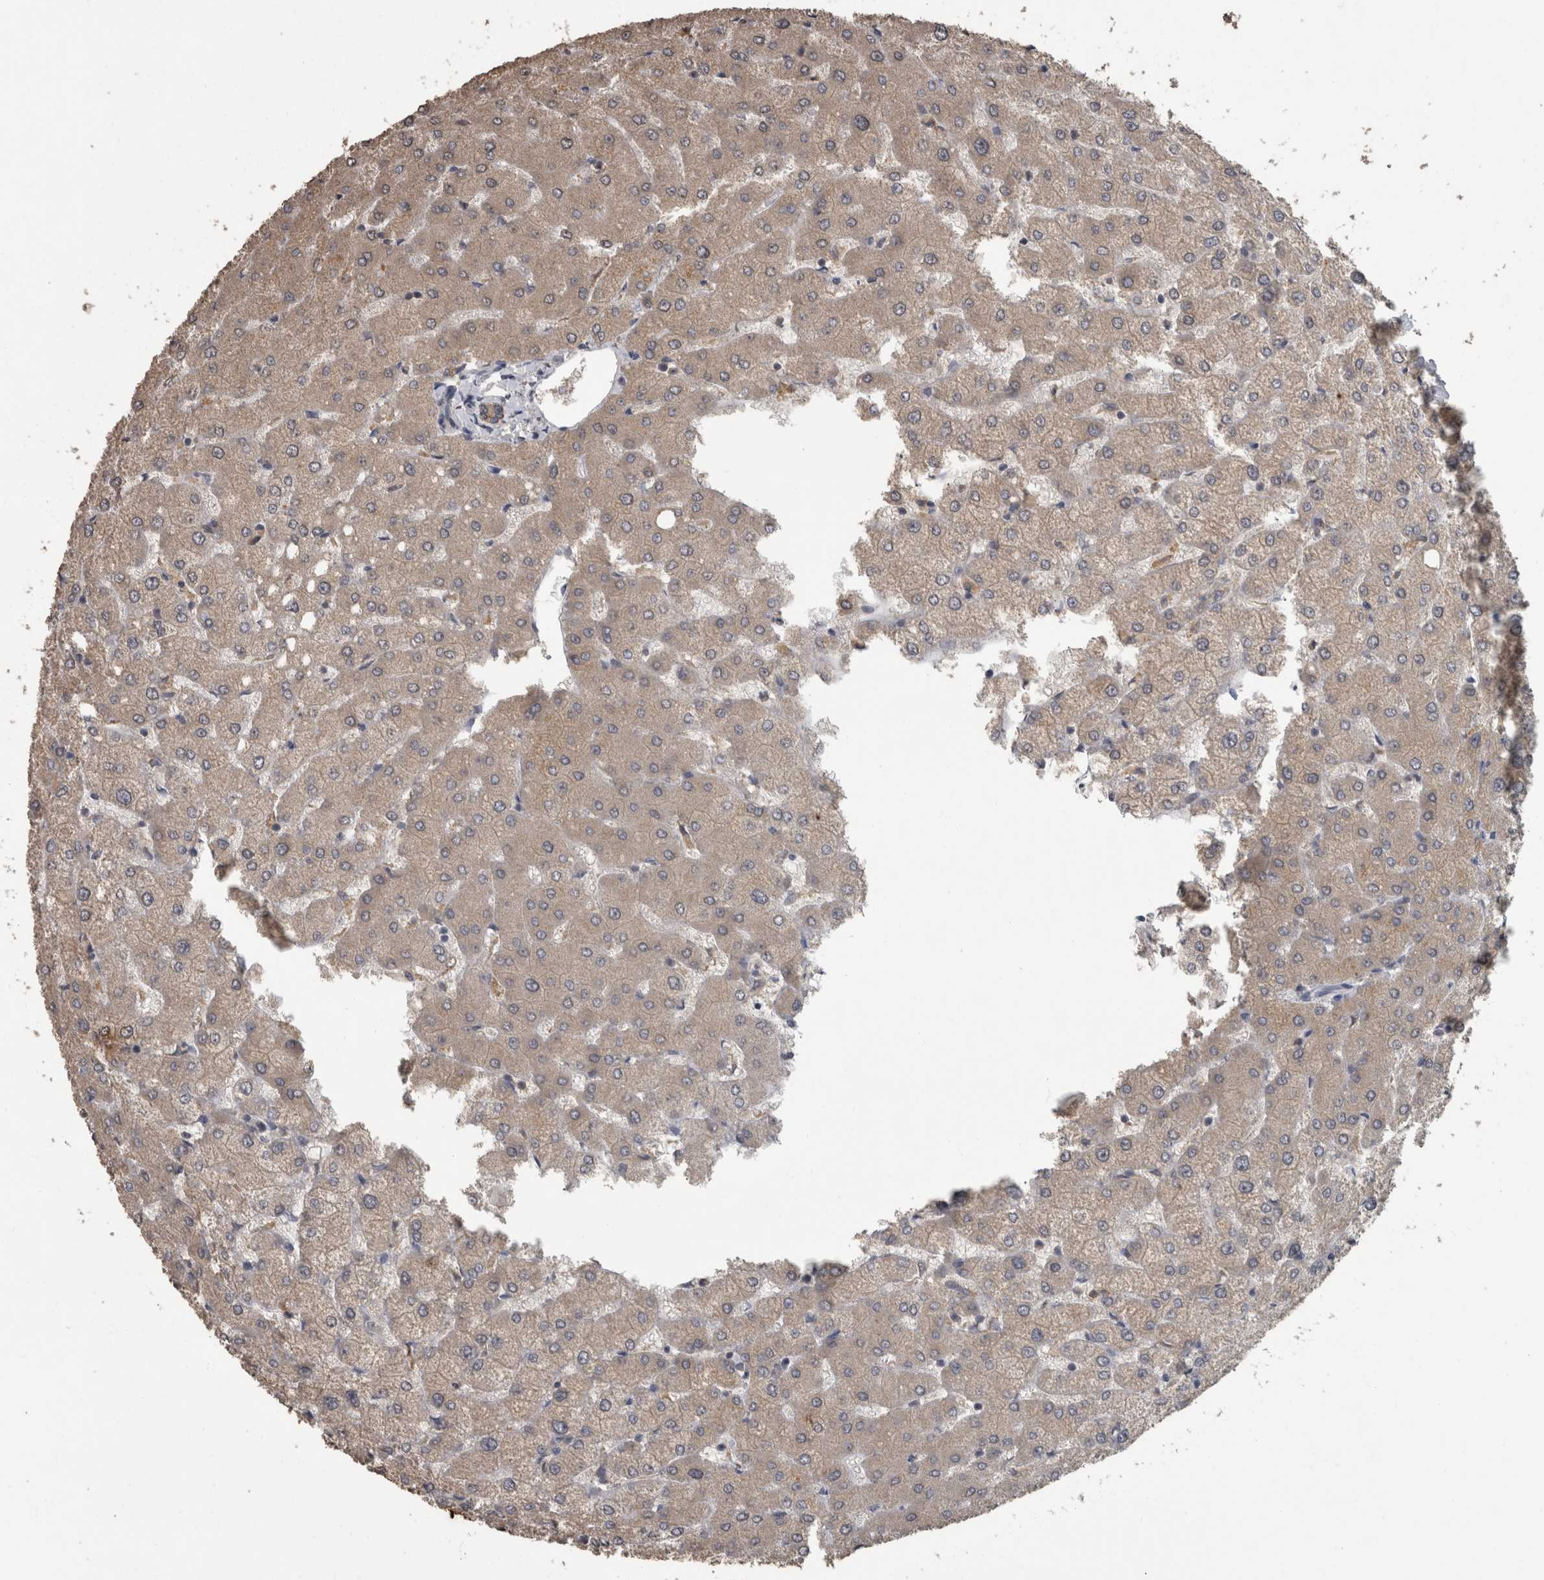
{"staining": {"intensity": "weak", "quantity": ">75%", "location": "cytoplasmic/membranous"}, "tissue": "liver", "cell_type": "Cholangiocytes", "image_type": "normal", "snomed": [{"axis": "morphology", "description": "Normal tissue, NOS"}, {"axis": "topography", "description": "Liver"}], "caption": "High-power microscopy captured an immunohistochemistry histopathology image of benign liver, revealing weak cytoplasmic/membranous expression in about >75% of cholangiocytes.", "gene": "PIK3AP1", "patient": {"sex": "female", "age": 54}}